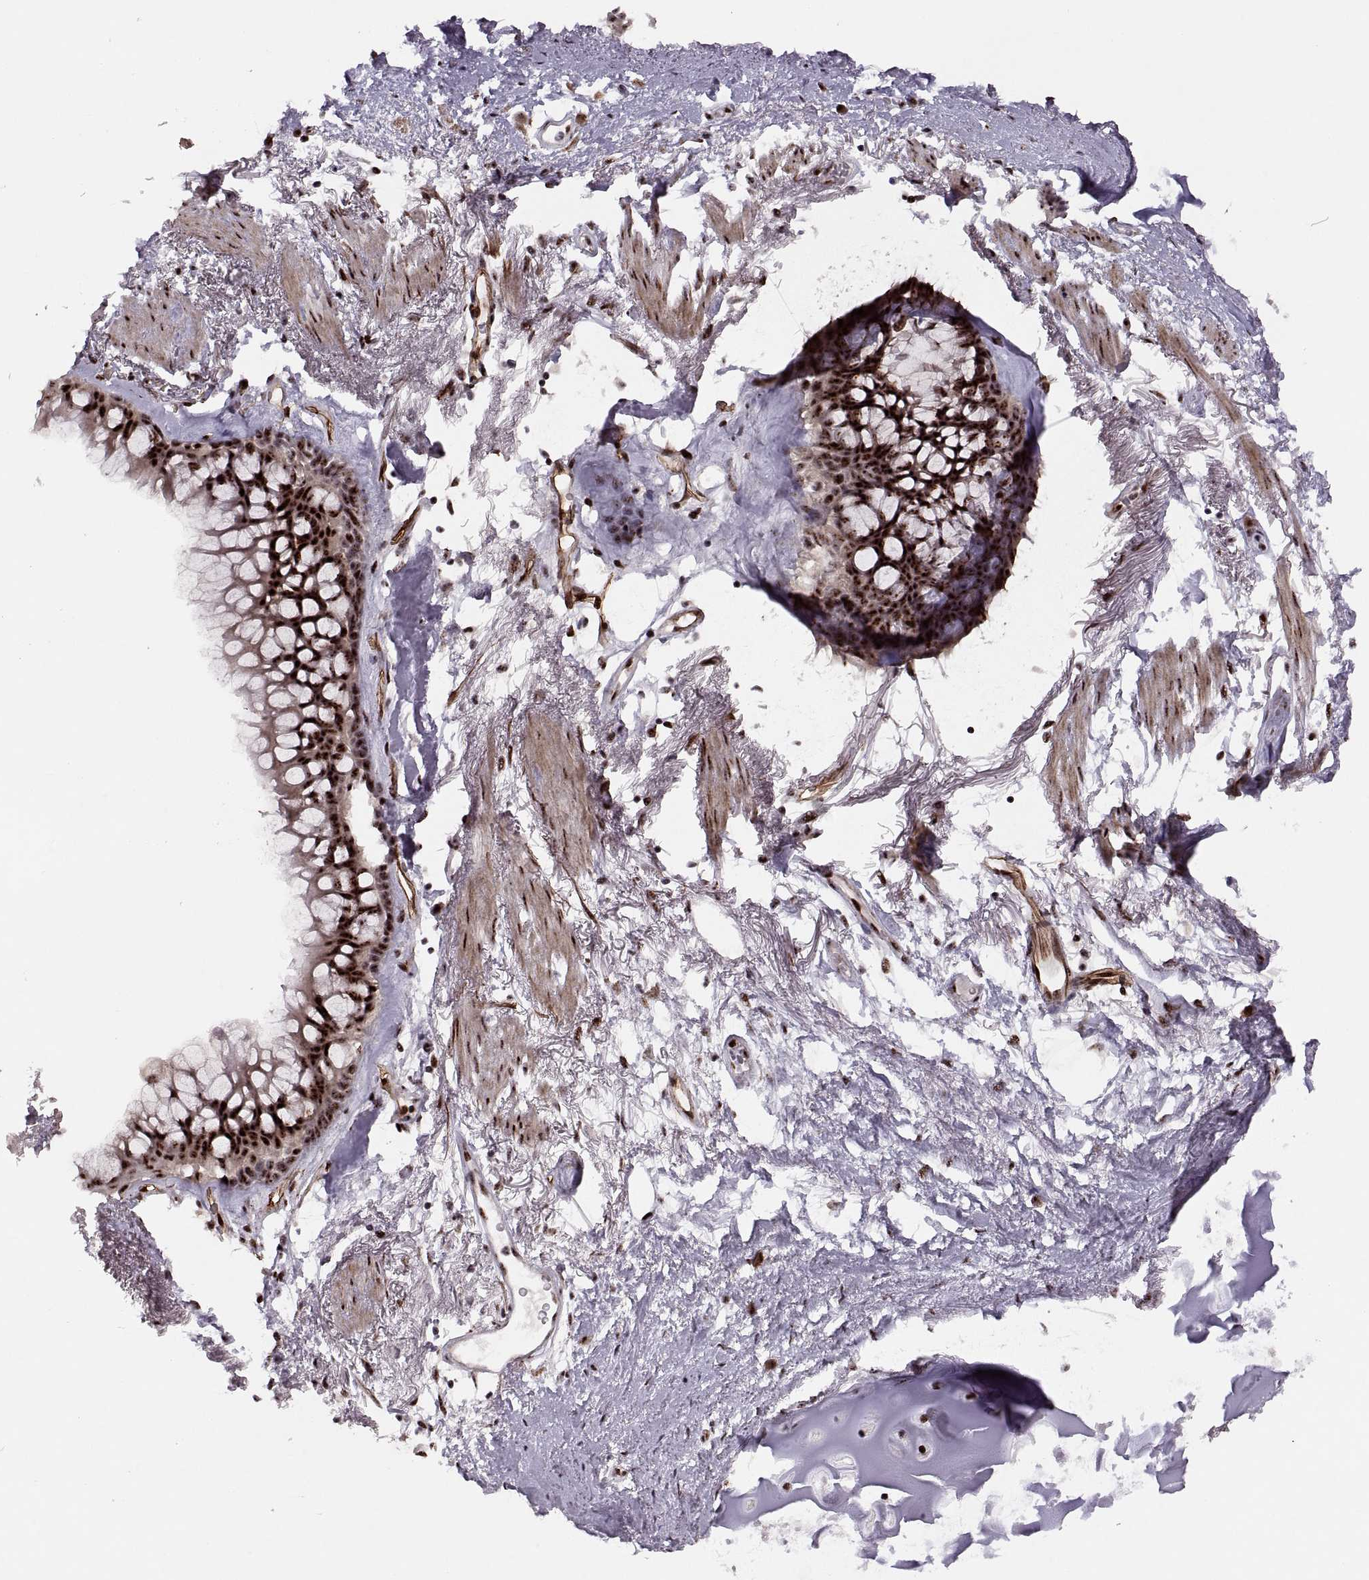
{"staining": {"intensity": "strong", "quantity": ">75%", "location": "nuclear"}, "tissue": "bronchus", "cell_type": "Respiratory epithelial cells", "image_type": "normal", "snomed": [{"axis": "morphology", "description": "Normal tissue, NOS"}, {"axis": "morphology", "description": "Squamous cell carcinoma, NOS"}, {"axis": "topography", "description": "Cartilage tissue"}, {"axis": "topography", "description": "Bronchus"}], "caption": "The immunohistochemical stain highlights strong nuclear positivity in respiratory epithelial cells of normal bronchus.", "gene": "ZCCHC17", "patient": {"sex": "male", "age": 72}}